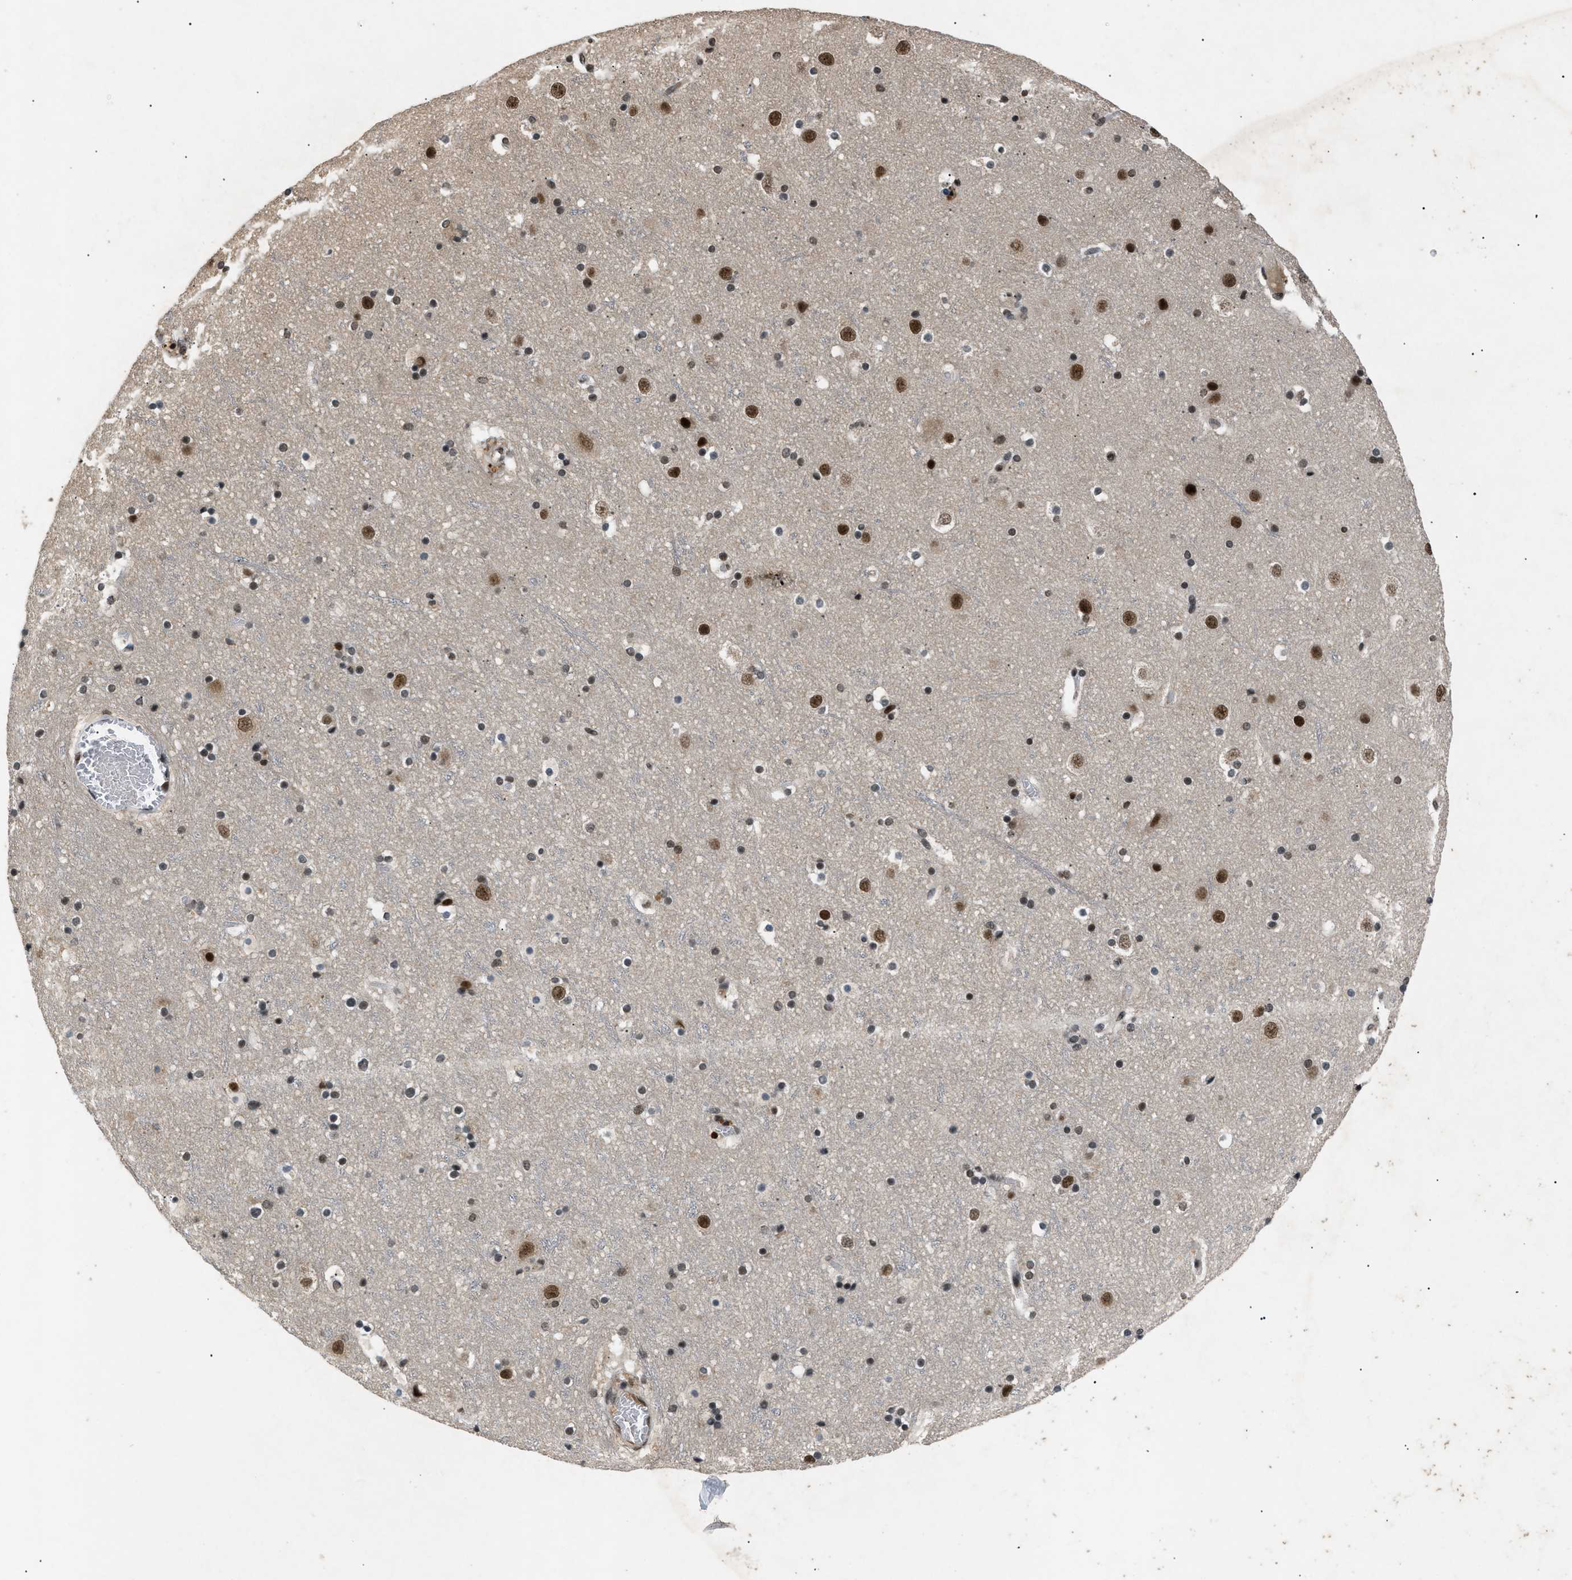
{"staining": {"intensity": "negative", "quantity": "none", "location": "none"}, "tissue": "cerebral cortex", "cell_type": "Endothelial cells", "image_type": "normal", "snomed": [{"axis": "morphology", "description": "Normal tissue, NOS"}, {"axis": "topography", "description": "Cerebral cortex"}], "caption": "IHC of benign cerebral cortex reveals no staining in endothelial cells. Nuclei are stained in blue.", "gene": "RBM5", "patient": {"sex": "male", "age": 45}}